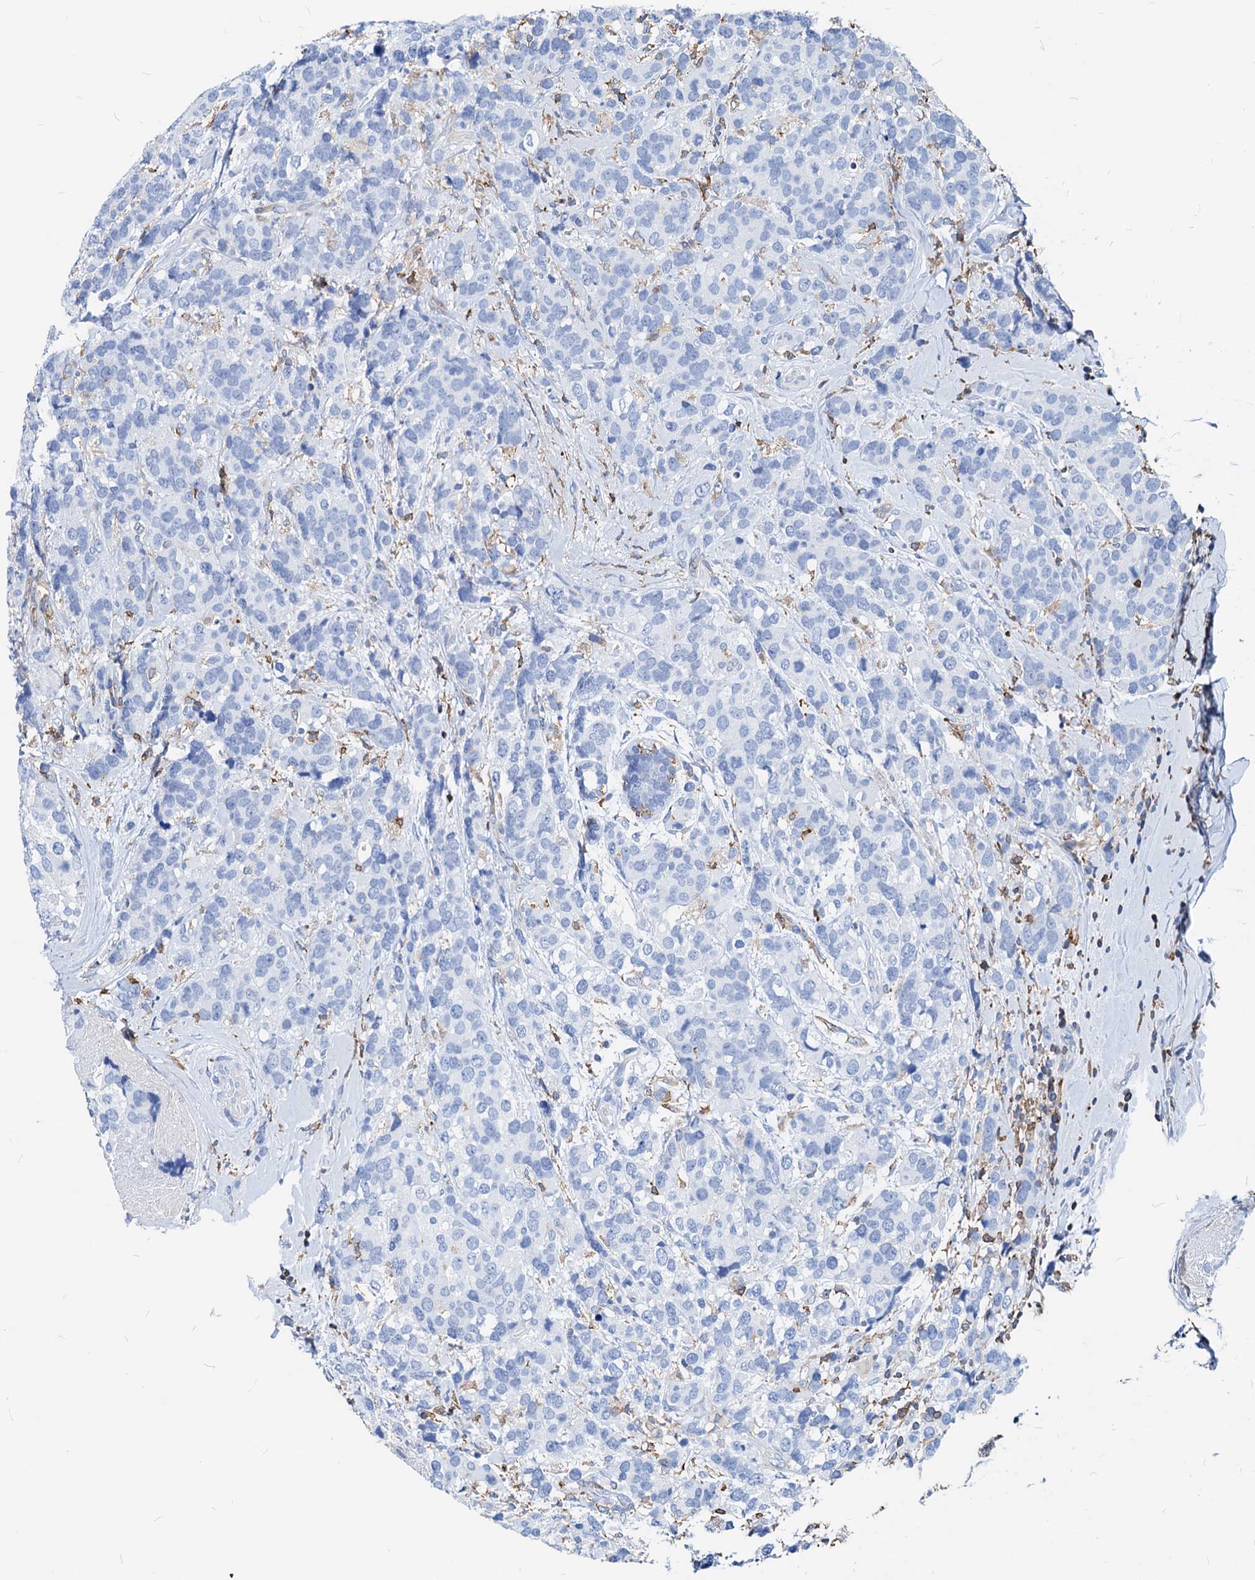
{"staining": {"intensity": "negative", "quantity": "none", "location": "none"}, "tissue": "breast cancer", "cell_type": "Tumor cells", "image_type": "cancer", "snomed": [{"axis": "morphology", "description": "Lobular carcinoma"}, {"axis": "topography", "description": "Breast"}], "caption": "An immunohistochemistry (IHC) micrograph of lobular carcinoma (breast) is shown. There is no staining in tumor cells of lobular carcinoma (breast). (DAB (3,3'-diaminobenzidine) immunohistochemistry visualized using brightfield microscopy, high magnification).", "gene": "LCP2", "patient": {"sex": "female", "age": 59}}